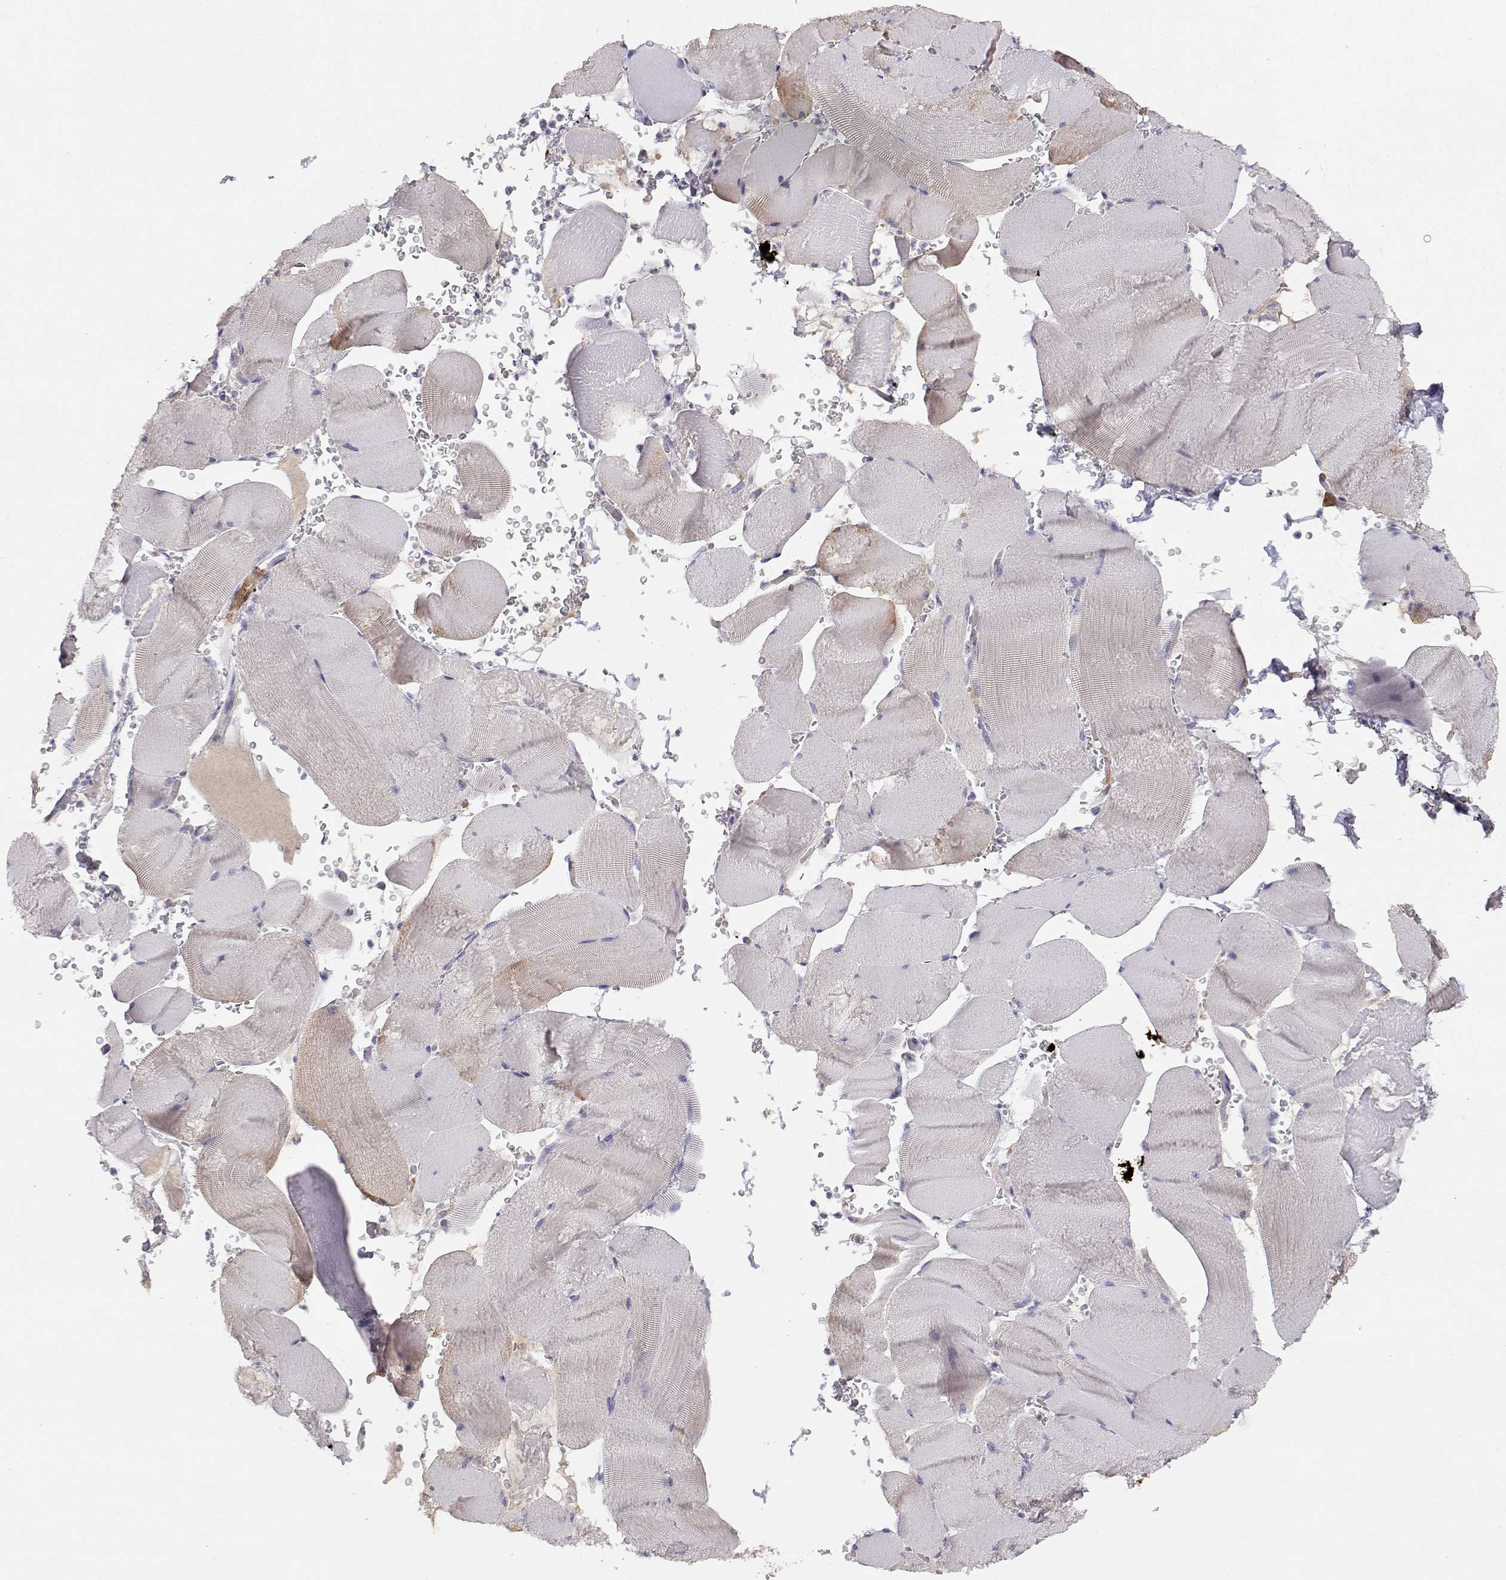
{"staining": {"intensity": "negative", "quantity": "none", "location": "none"}, "tissue": "skeletal muscle", "cell_type": "Myocytes", "image_type": "normal", "snomed": [{"axis": "morphology", "description": "Normal tissue, NOS"}, {"axis": "topography", "description": "Skeletal muscle"}], "caption": "IHC of benign human skeletal muscle shows no positivity in myocytes.", "gene": "CDHR1", "patient": {"sex": "male", "age": 56}}